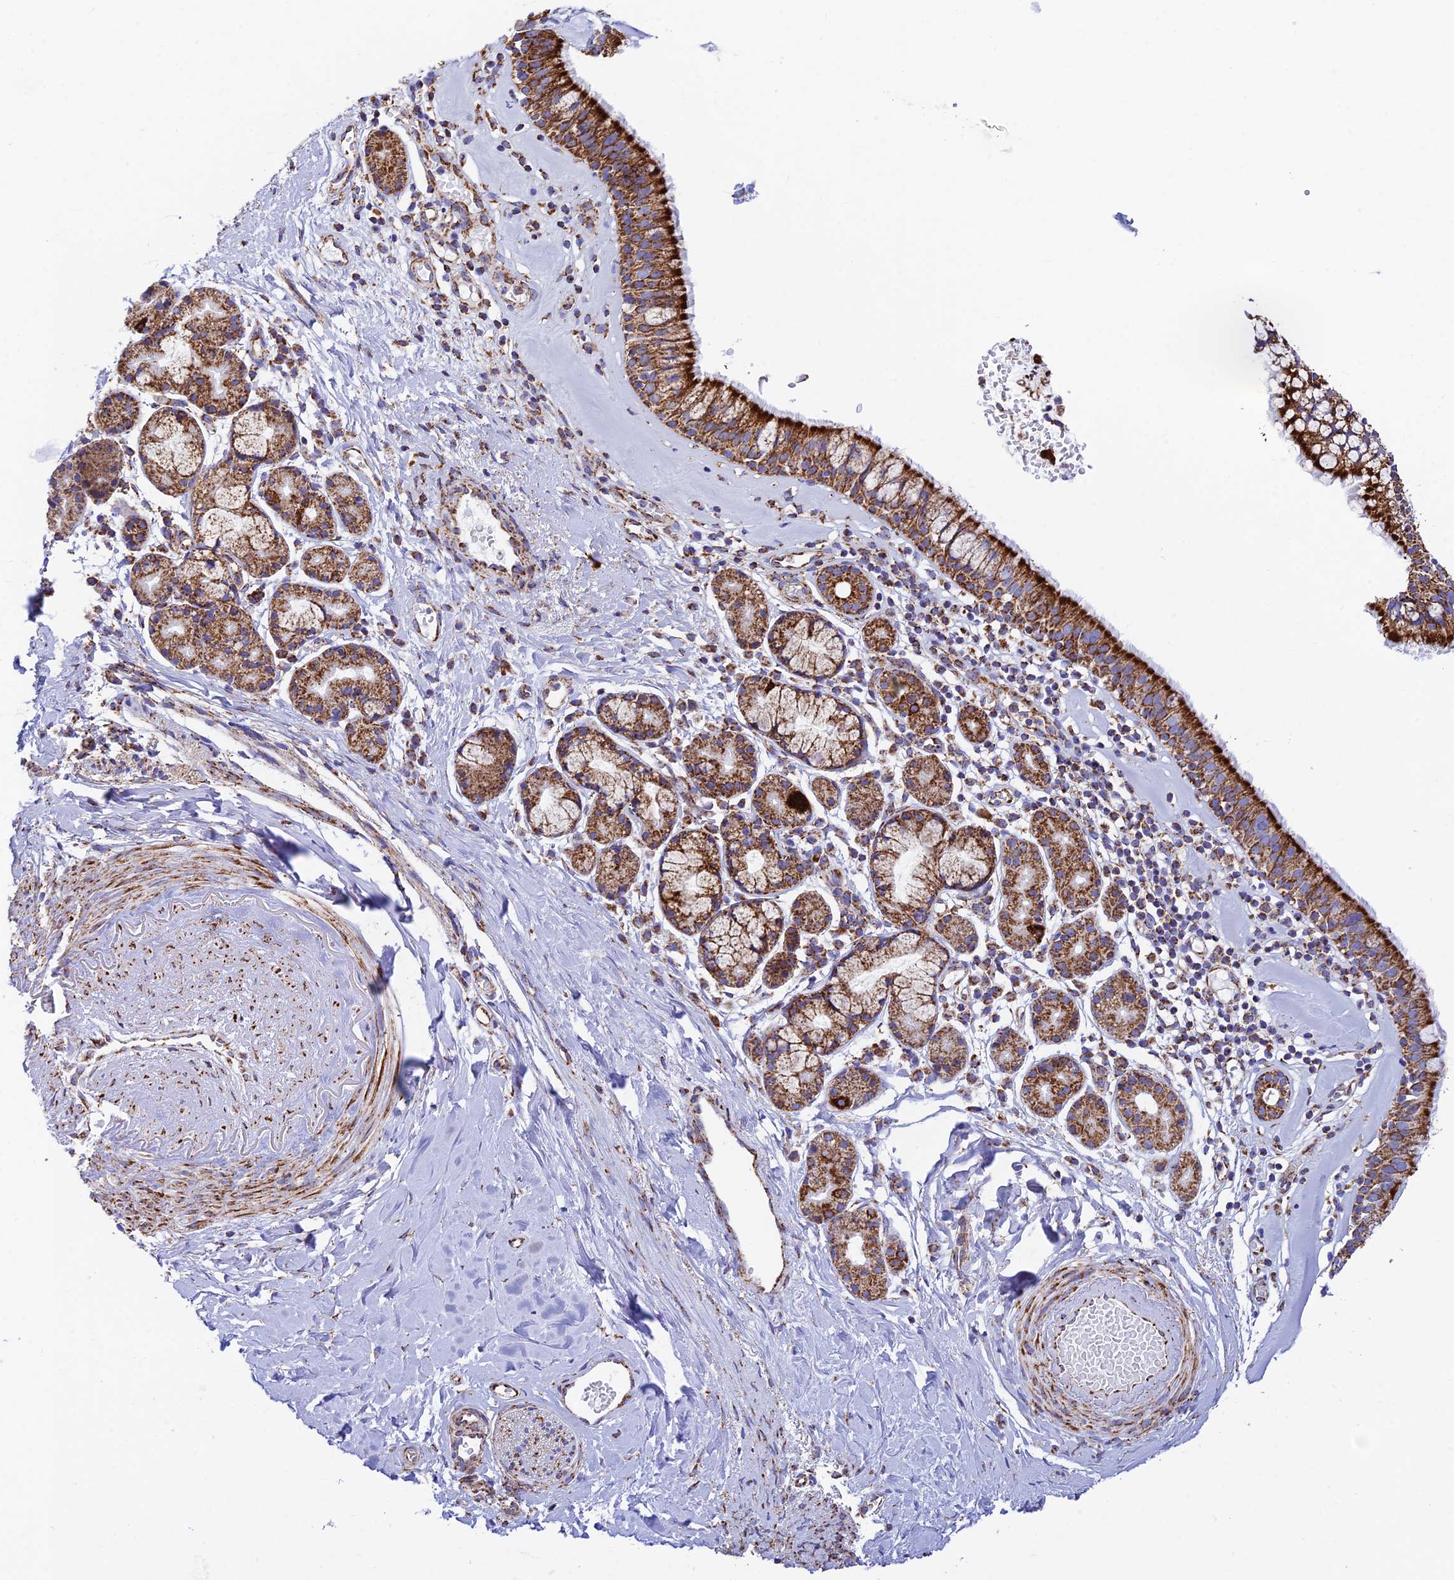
{"staining": {"intensity": "strong", "quantity": ">75%", "location": "cytoplasmic/membranous"}, "tissue": "nasopharynx", "cell_type": "Respiratory epithelial cells", "image_type": "normal", "snomed": [{"axis": "morphology", "description": "Normal tissue, NOS"}, {"axis": "topography", "description": "Nasopharynx"}], "caption": "DAB (3,3'-diaminobenzidine) immunohistochemical staining of benign human nasopharynx demonstrates strong cytoplasmic/membranous protein positivity in about >75% of respiratory epithelial cells. The staining was performed using DAB to visualize the protein expression in brown, while the nuclei were stained in blue with hematoxylin (Magnification: 20x).", "gene": "CHCHD3", "patient": {"sex": "male", "age": 82}}